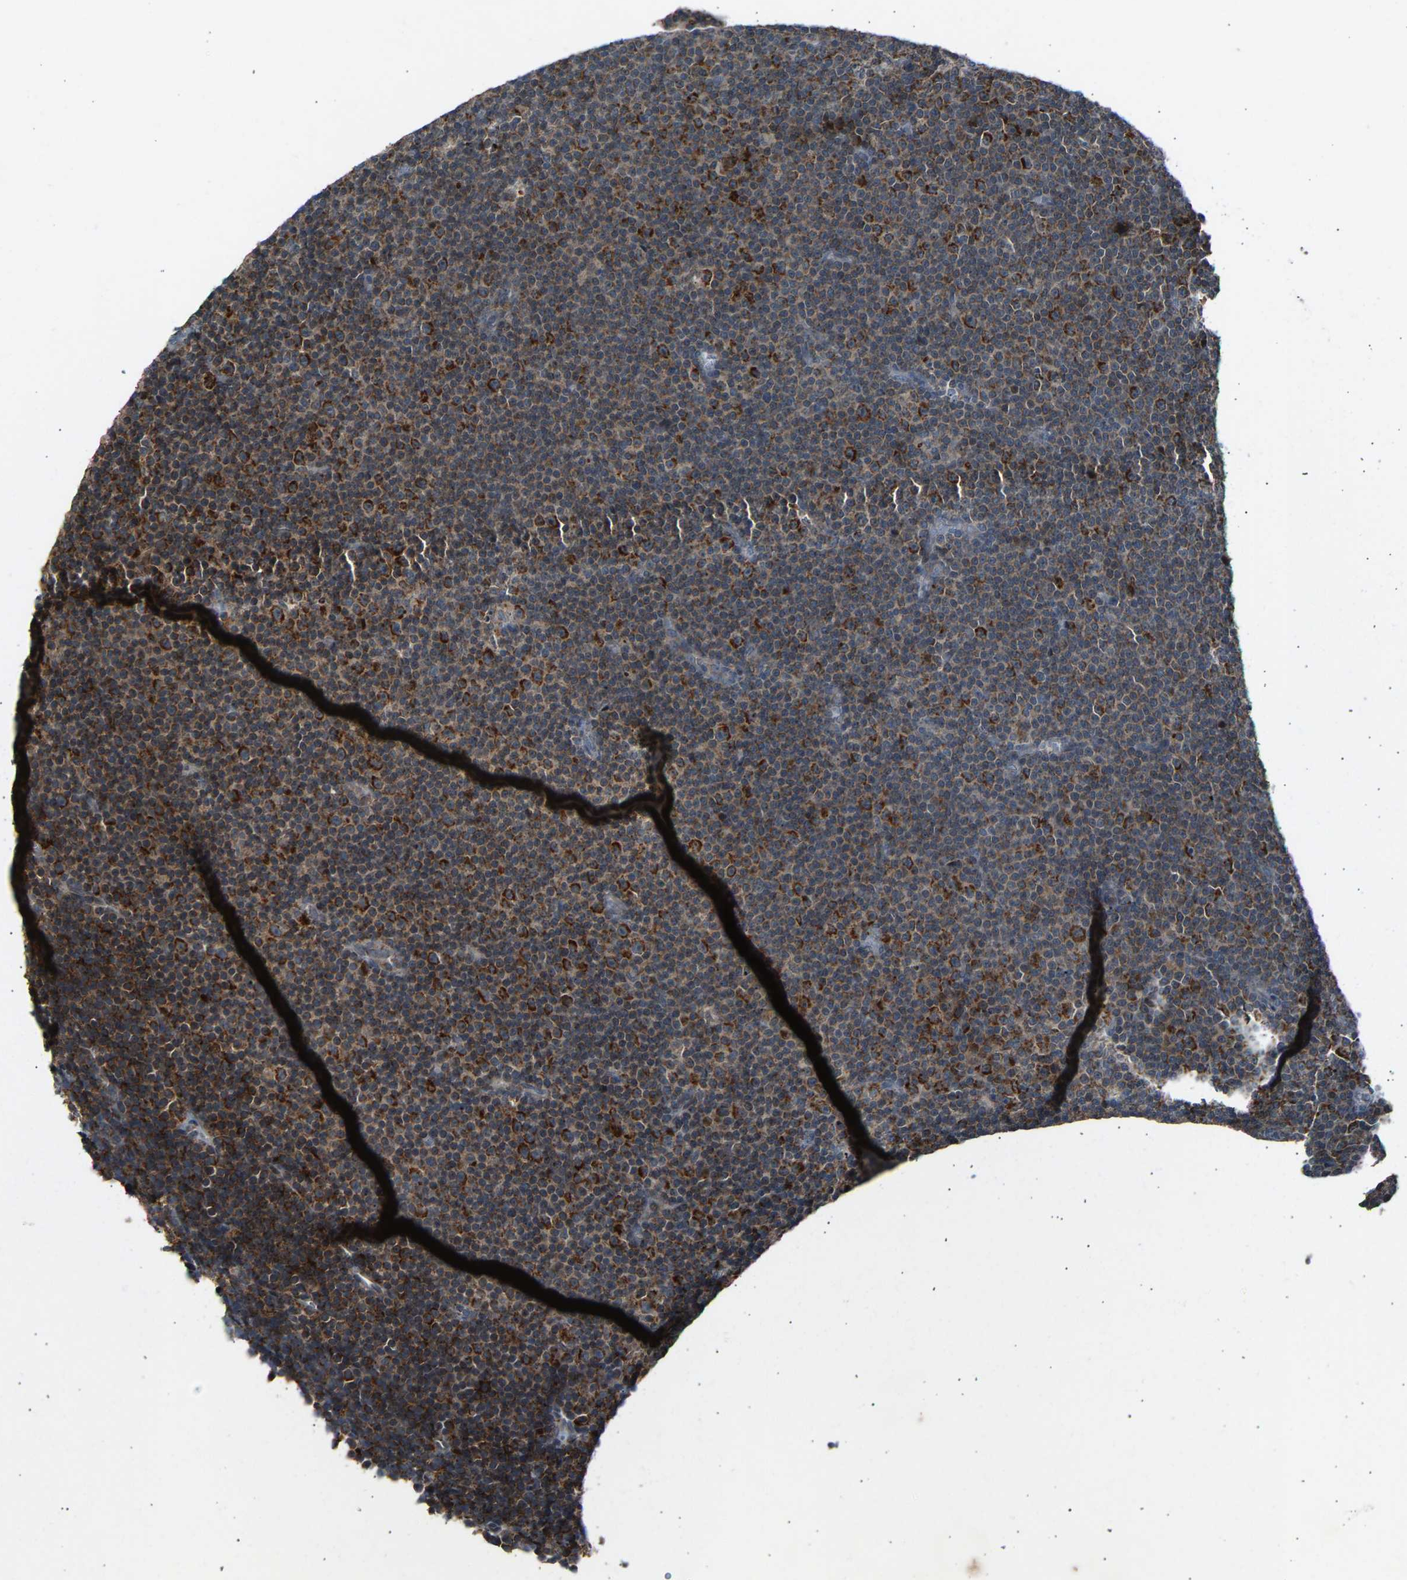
{"staining": {"intensity": "strong", "quantity": "25%-75%", "location": "cytoplasmic/membranous"}, "tissue": "lymphoma", "cell_type": "Tumor cells", "image_type": "cancer", "snomed": [{"axis": "morphology", "description": "Malignant lymphoma, non-Hodgkin's type, Low grade"}, {"axis": "topography", "description": "Lymph node"}], "caption": "A high-resolution photomicrograph shows IHC staining of lymphoma, which displays strong cytoplasmic/membranous positivity in about 25%-75% of tumor cells. Nuclei are stained in blue.", "gene": "SLIRP", "patient": {"sex": "female", "age": 67}}